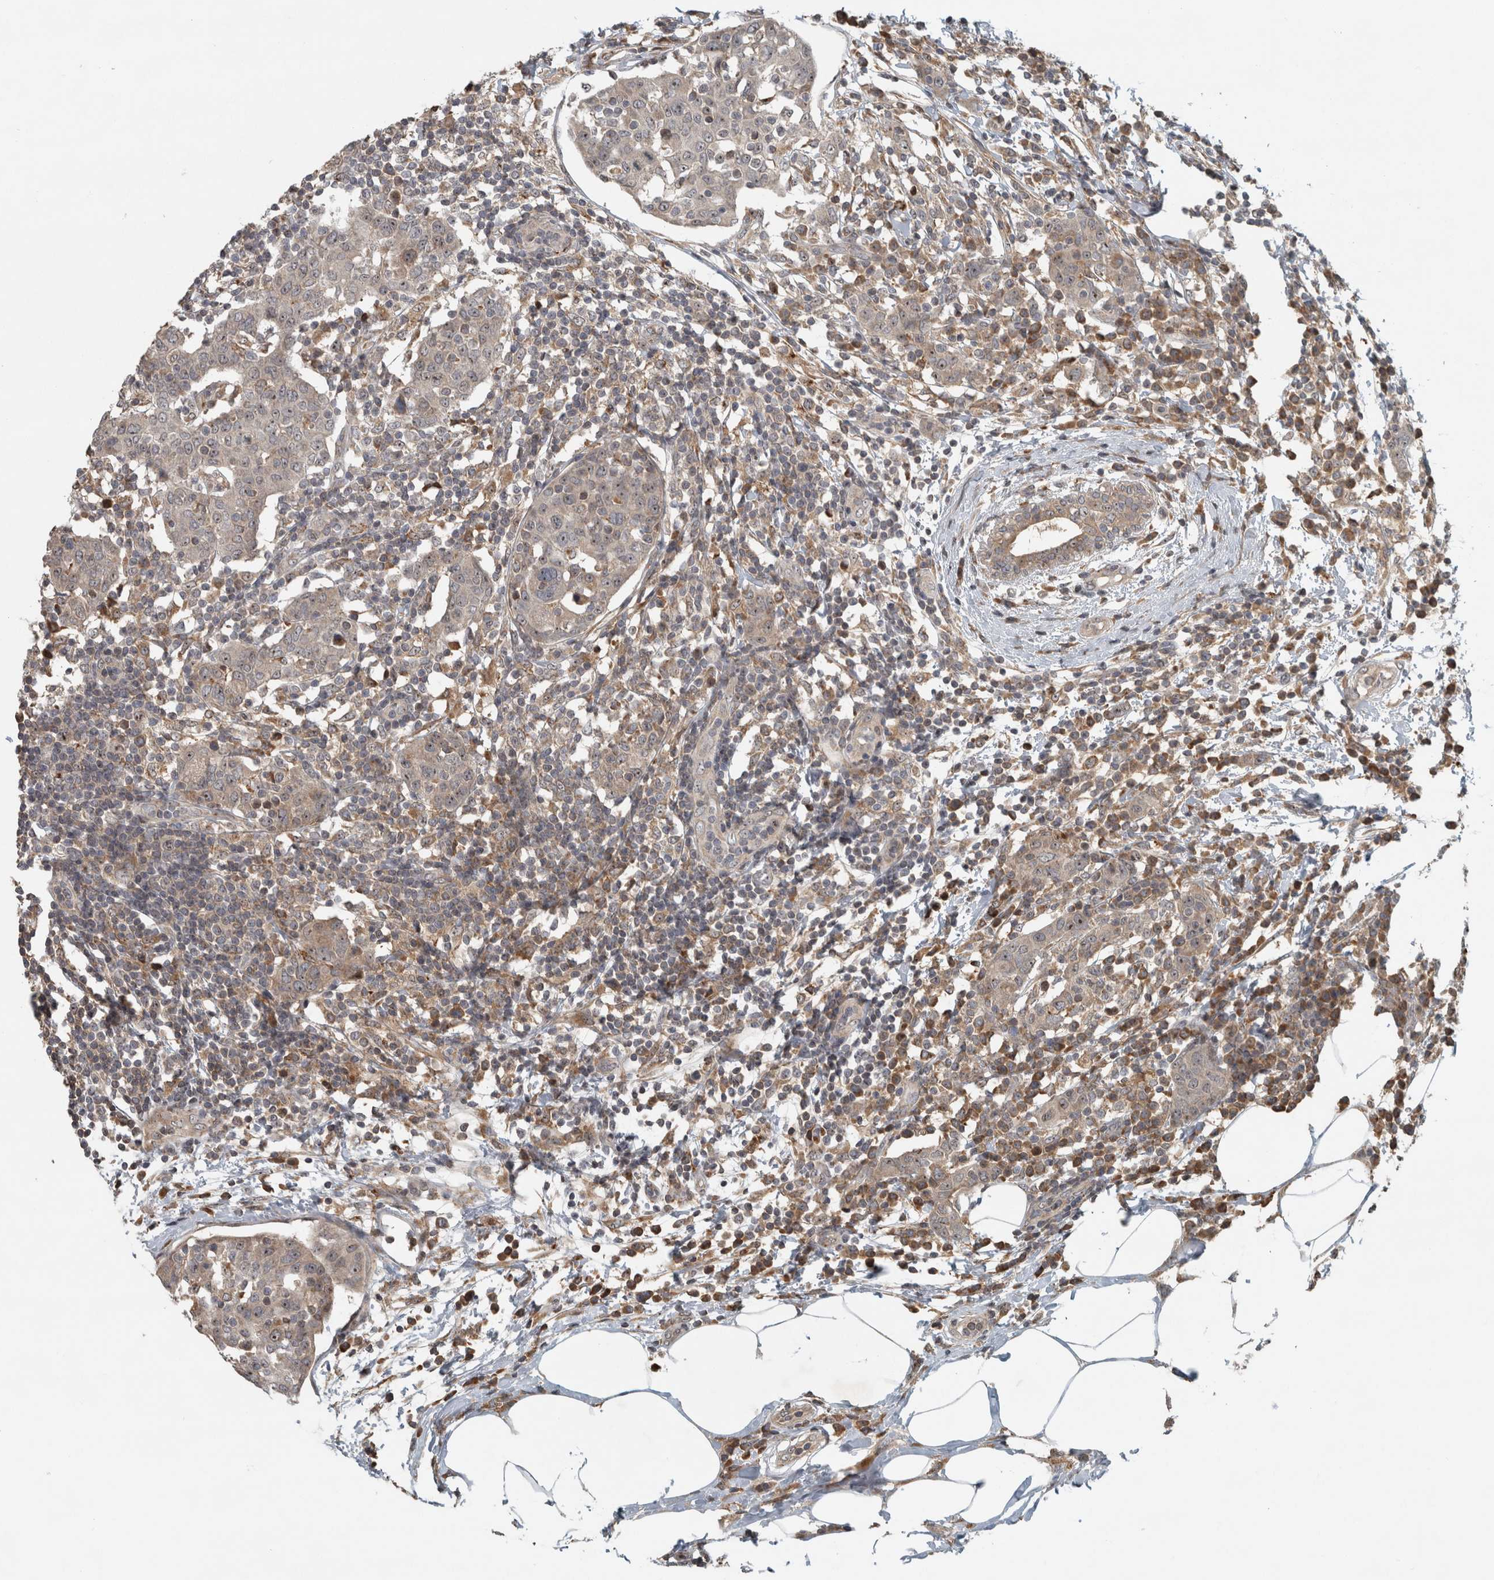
{"staining": {"intensity": "weak", "quantity": "25%-75%", "location": "nuclear"}, "tissue": "breast cancer", "cell_type": "Tumor cells", "image_type": "cancer", "snomed": [{"axis": "morphology", "description": "Normal tissue, NOS"}, {"axis": "morphology", "description": "Duct carcinoma"}, {"axis": "topography", "description": "Breast"}], "caption": "A brown stain highlights weak nuclear staining of a protein in human breast invasive ductal carcinoma tumor cells.", "gene": "GPR137B", "patient": {"sex": "female", "age": 37}}